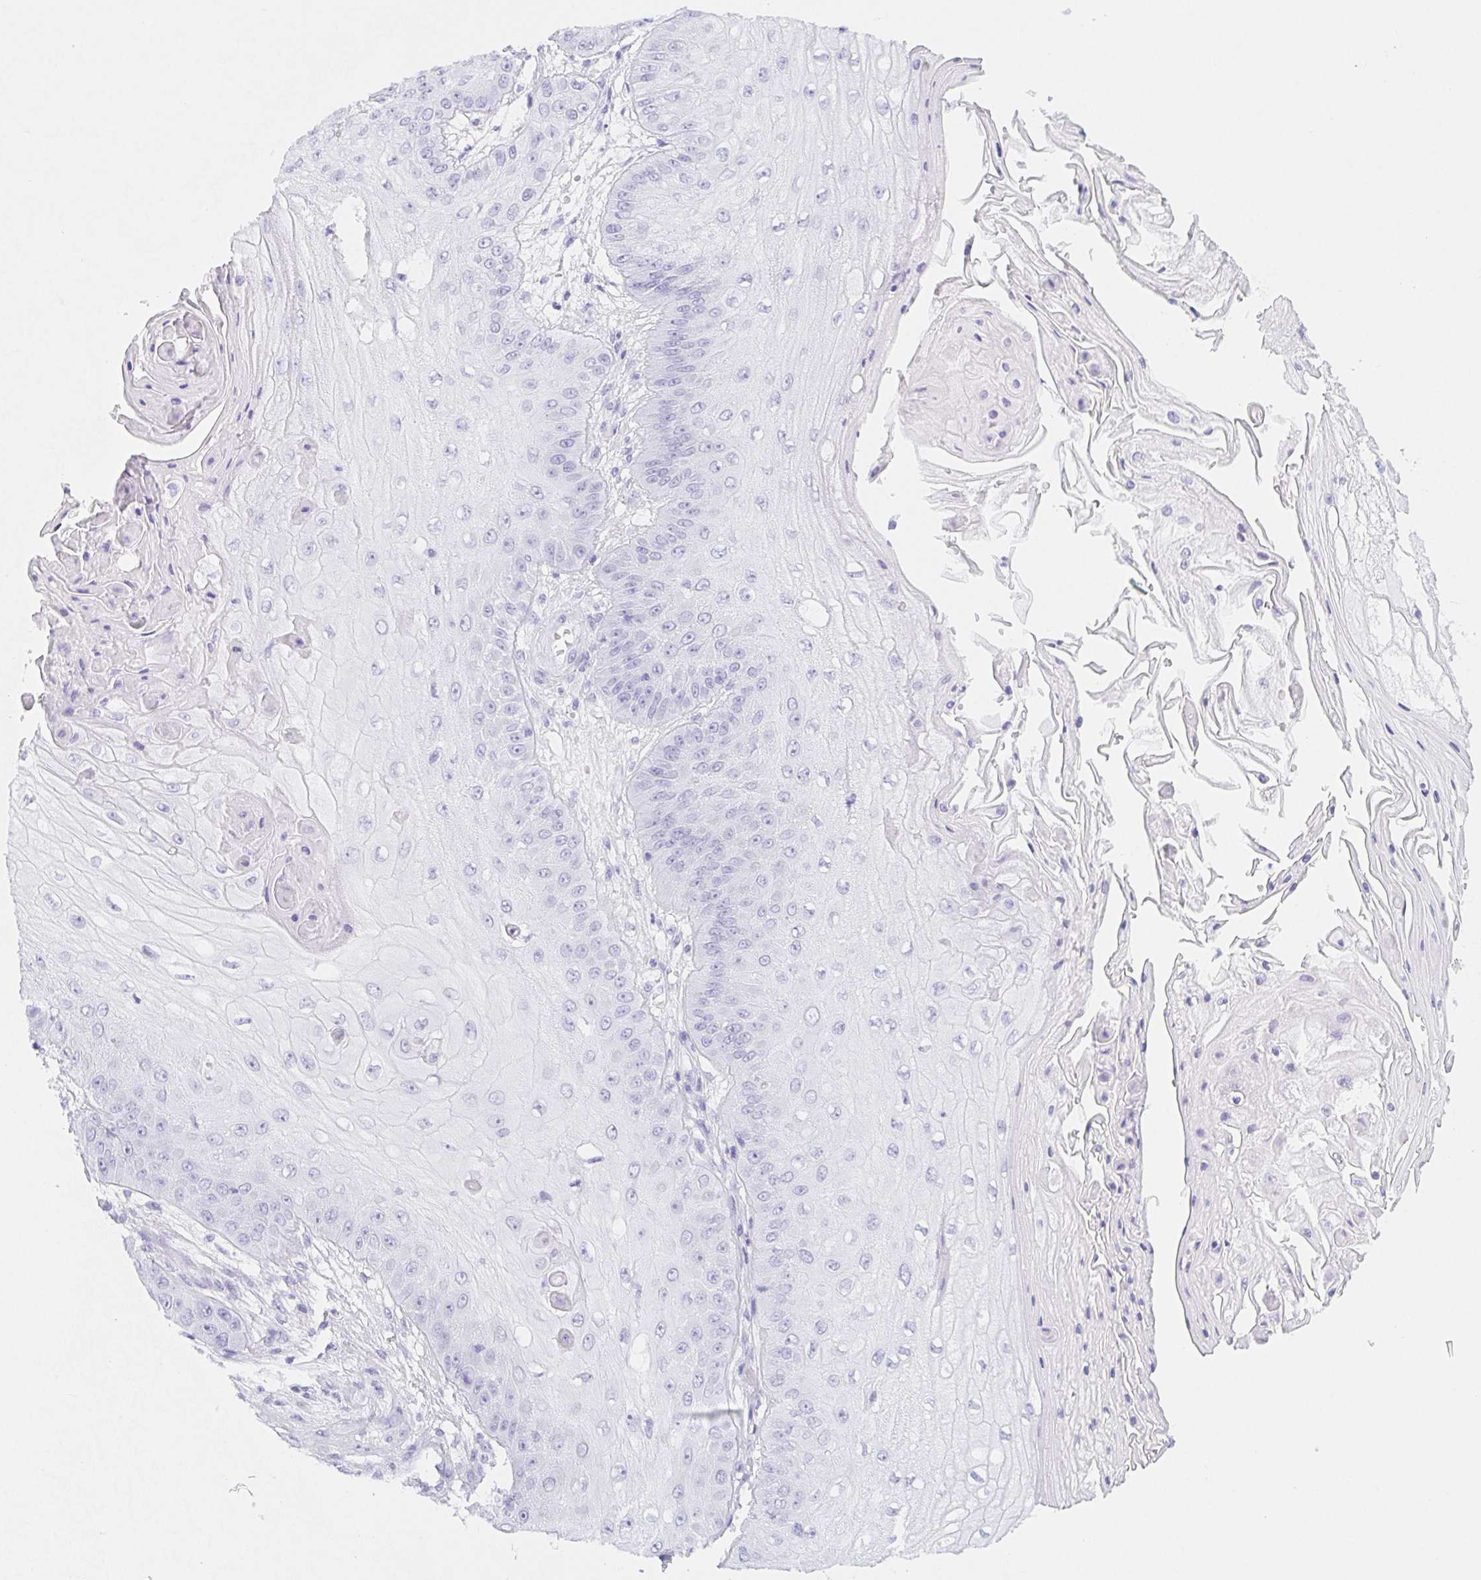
{"staining": {"intensity": "negative", "quantity": "none", "location": "none"}, "tissue": "skin cancer", "cell_type": "Tumor cells", "image_type": "cancer", "snomed": [{"axis": "morphology", "description": "Squamous cell carcinoma, NOS"}, {"axis": "topography", "description": "Skin"}], "caption": "This is an immunohistochemistry (IHC) photomicrograph of human squamous cell carcinoma (skin). There is no positivity in tumor cells.", "gene": "ZBBX", "patient": {"sex": "male", "age": 70}}